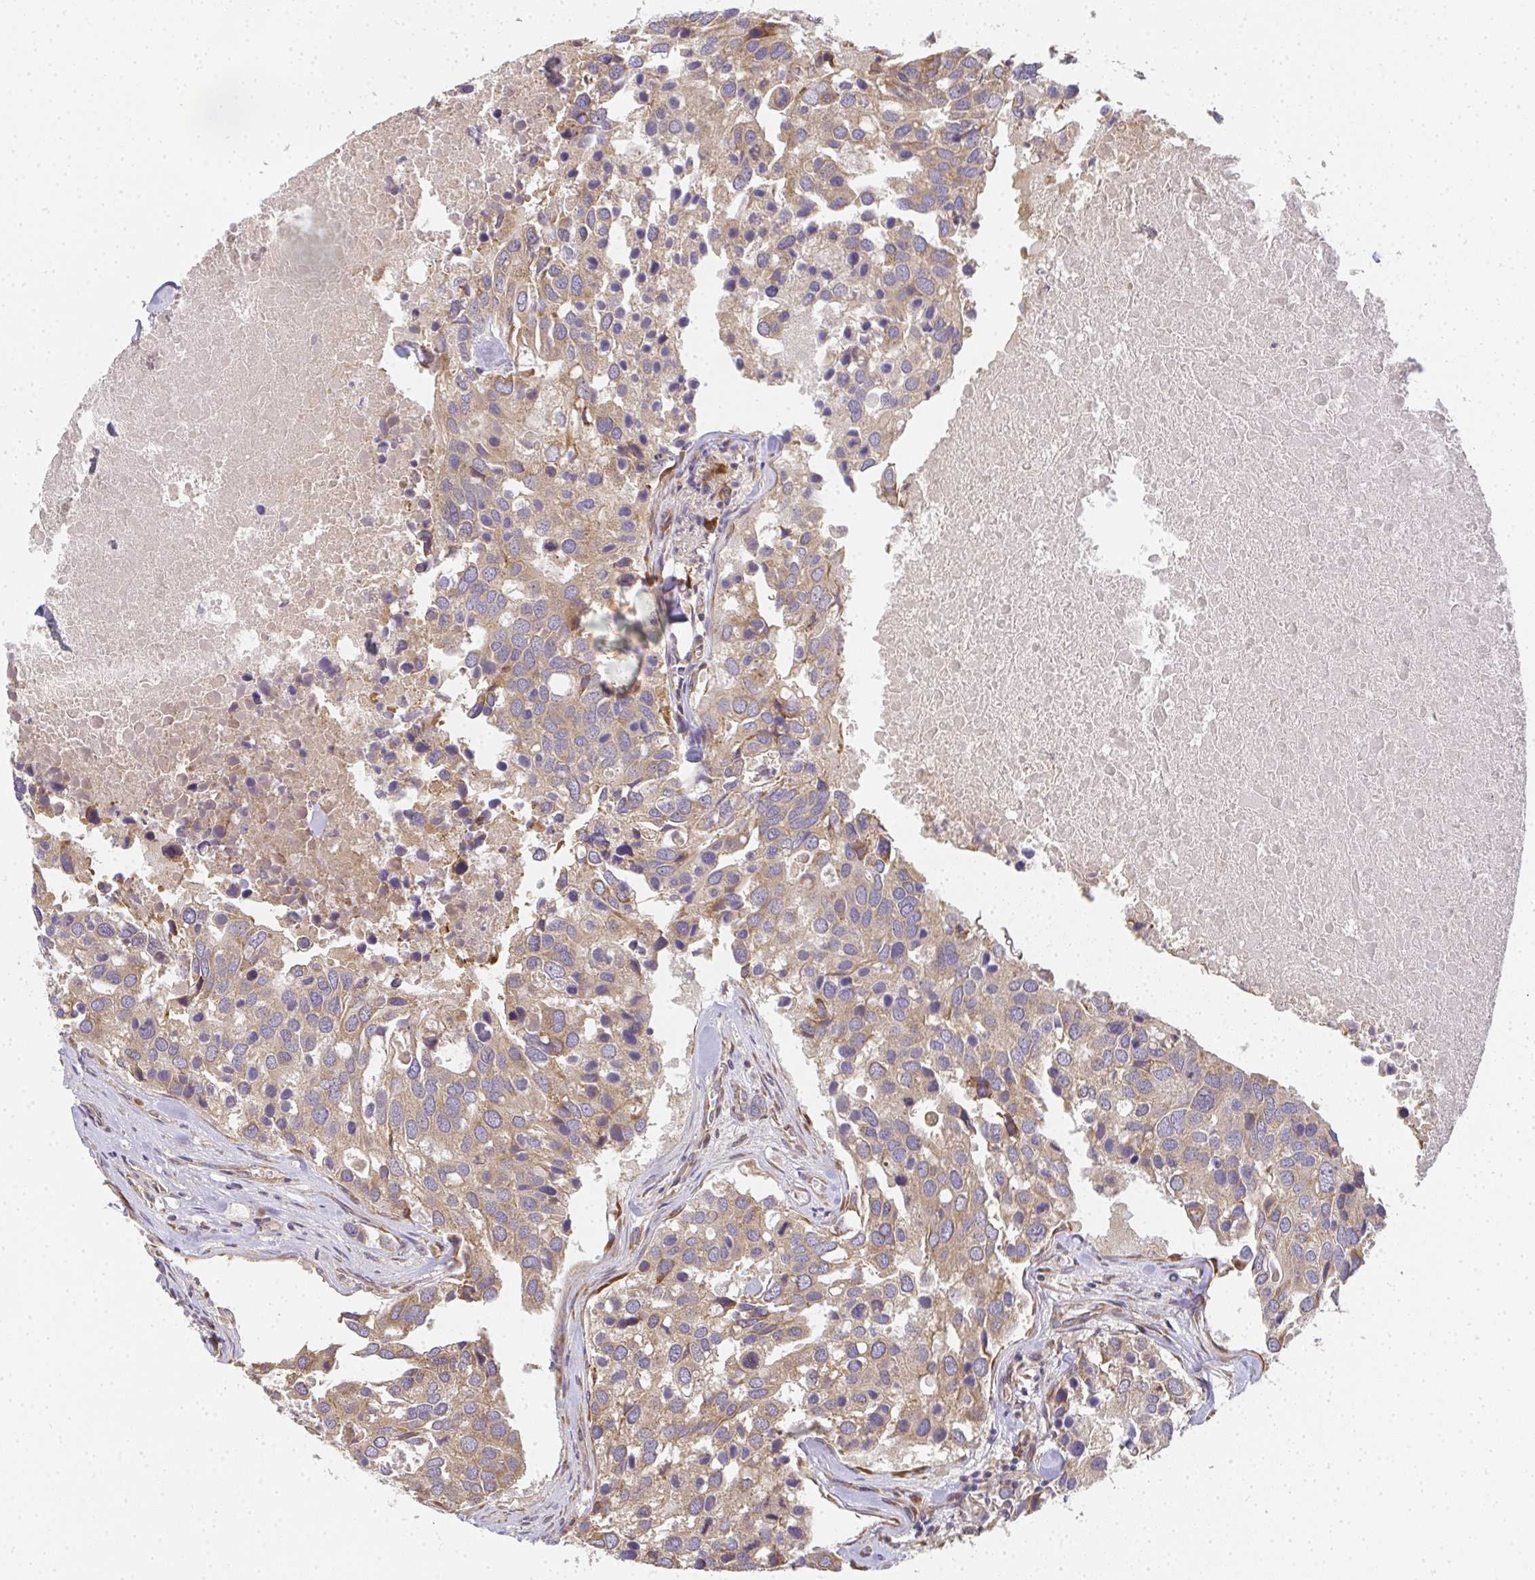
{"staining": {"intensity": "weak", "quantity": ">75%", "location": "cytoplasmic/membranous"}, "tissue": "breast cancer", "cell_type": "Tumor cells", "image_type": "cancer", "snomed": [{"axis": "morphology", "description": "Duct carcinoma"}, {"axis": "topography", "description": "Breast"}], "caption": "Breast cancer (intraductal carcinoma) stained for a protein (brown) shows weak cytoplasmic/membranous positive positivity in approximately >75% of tumor cells.", "gene": "SLC35B3", "patient": {"sex": "female", "age": 83}}